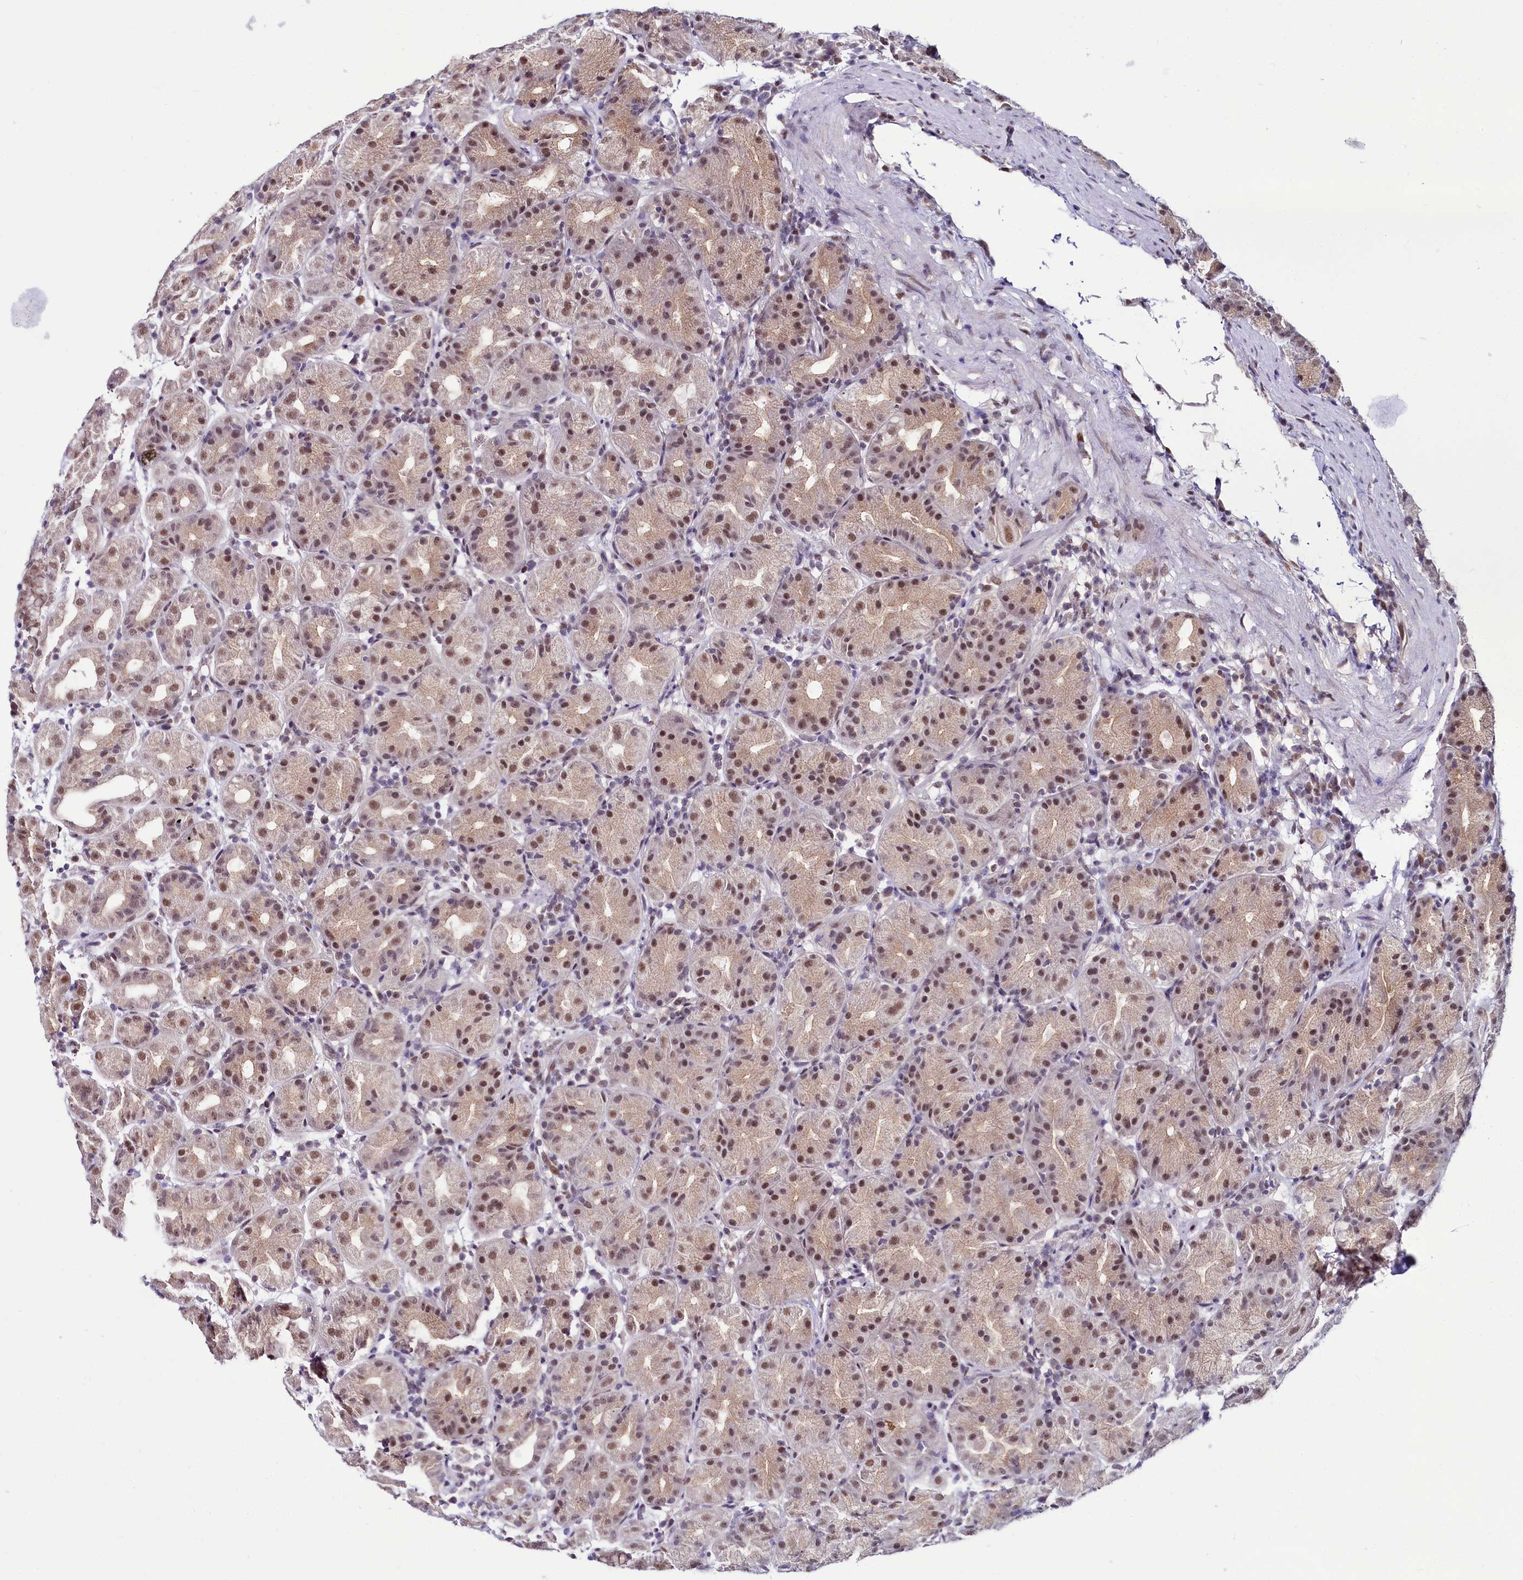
{"staining": {"intensity": "moderate", "quantity": ">75%", "location": "cytoplasmic/membranous,nuclear"}, "tissue": "stomach", "cell_type": "Glandular cells", "image_type": "normal", "snomed": [{"axis": "morphology", "description": "Normal tissue, NOS"}, {"axis": "topography", "description": "Stomach"}], "caption": "An immunohistochemistry micrograph of benign tissue is shown. Protein staining in brown shows moderate cytoplasmic/membranous,nuclear positivity in stomach within glandular cells.", "gene": "SCAF11", "patient": {"sex": "female", "age": 79}}